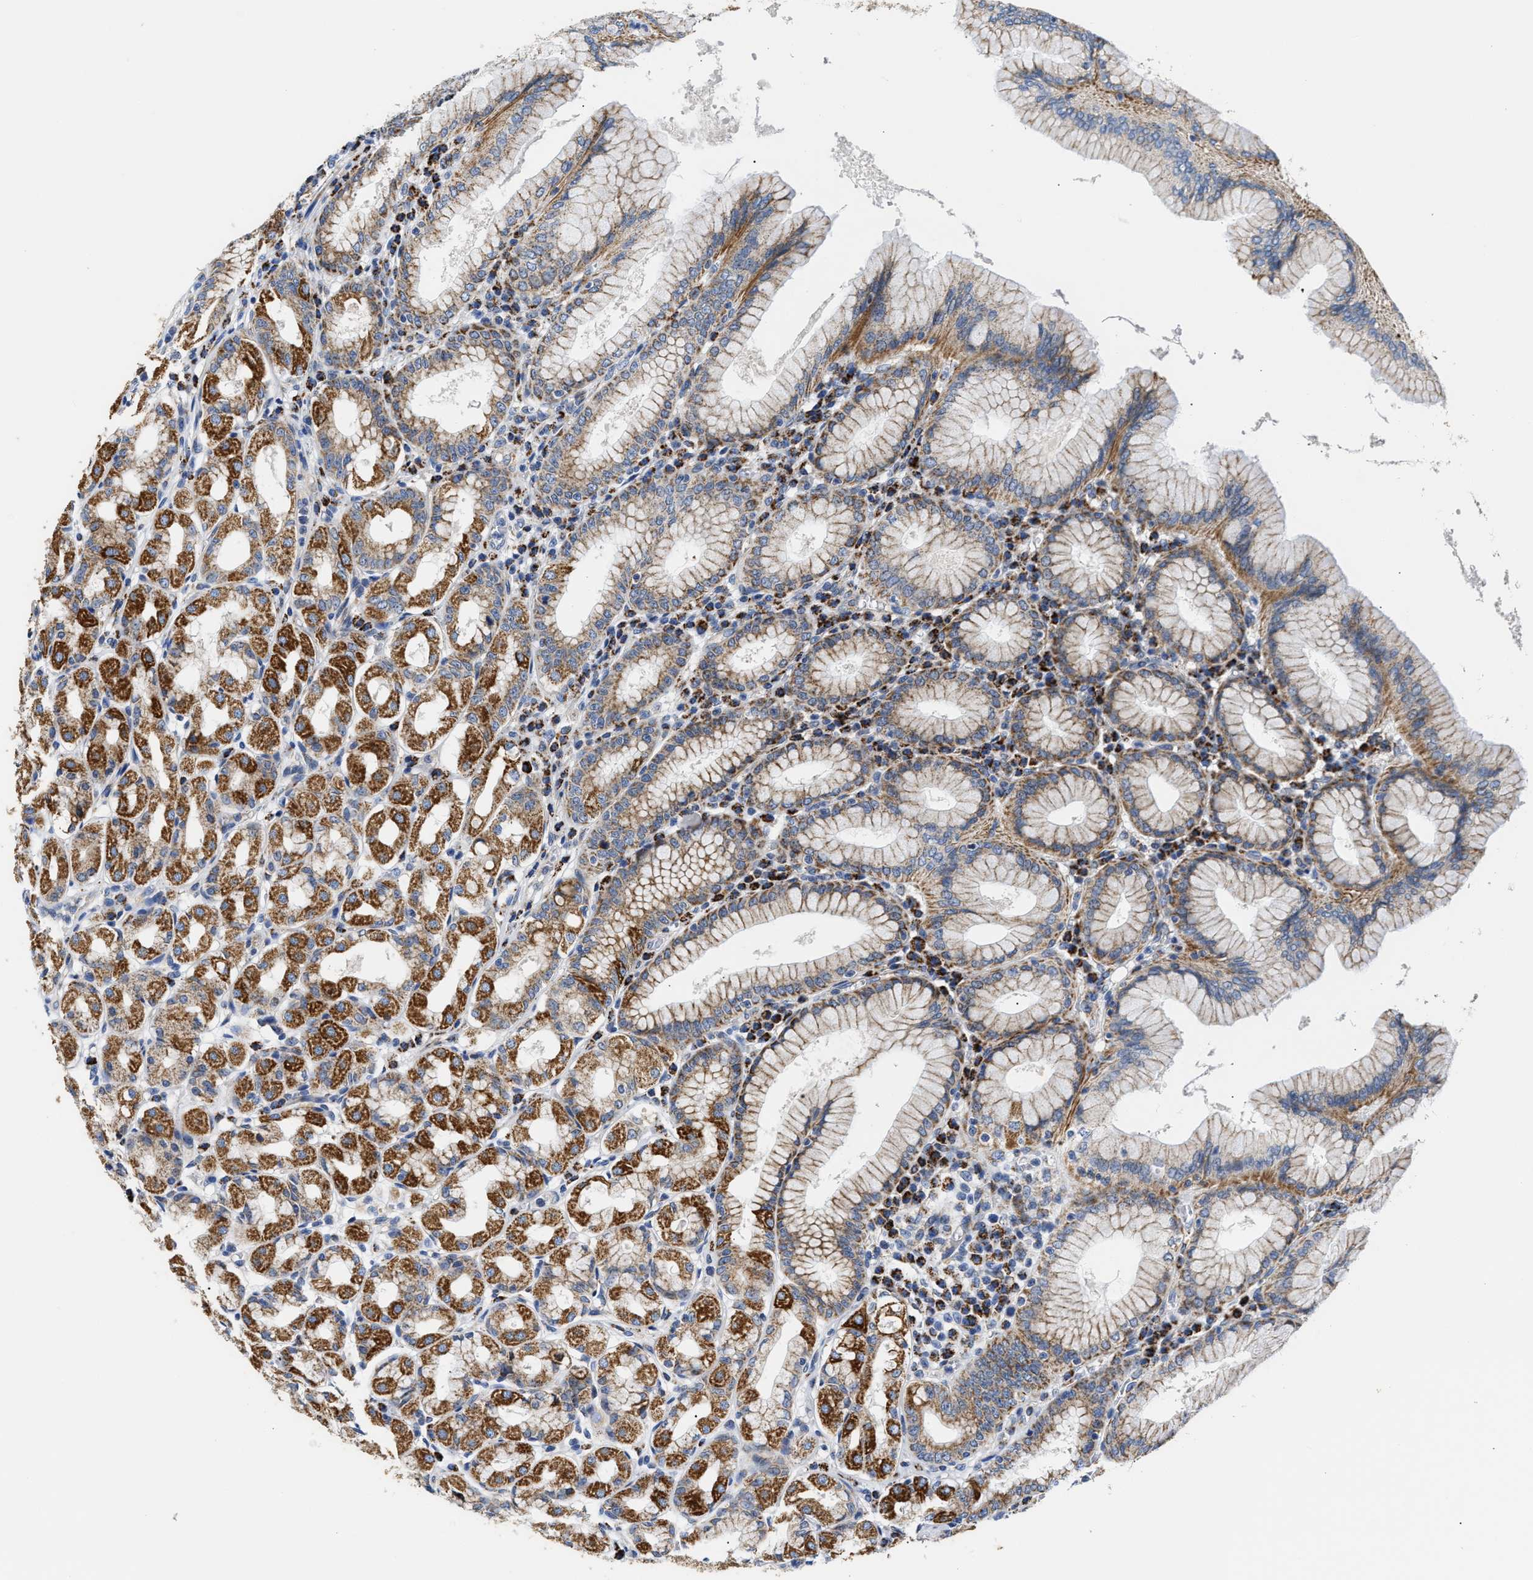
{"staining": {"intensity": "strong", "quantity": "25%-75%", "location": "cytoplasmic/membranous"}, "tissue": "stomach", "cell_type": "Glandular cells", "image_type": "normal", "snomed": [{"axis": "morphology", "description": "Normal tissue, NOS"}, {"axis": "topography", "description": "Stomach"}, {"axis": "topography", "description": "Stomach, lower"}], "caption": "This is an image of IHC staining of benign stomach, which shows strong expression in the cytoplasmic/membranous of glandular cells.", "gene": "ACADVL", "patient": {"sex": "female", "age": 56}}